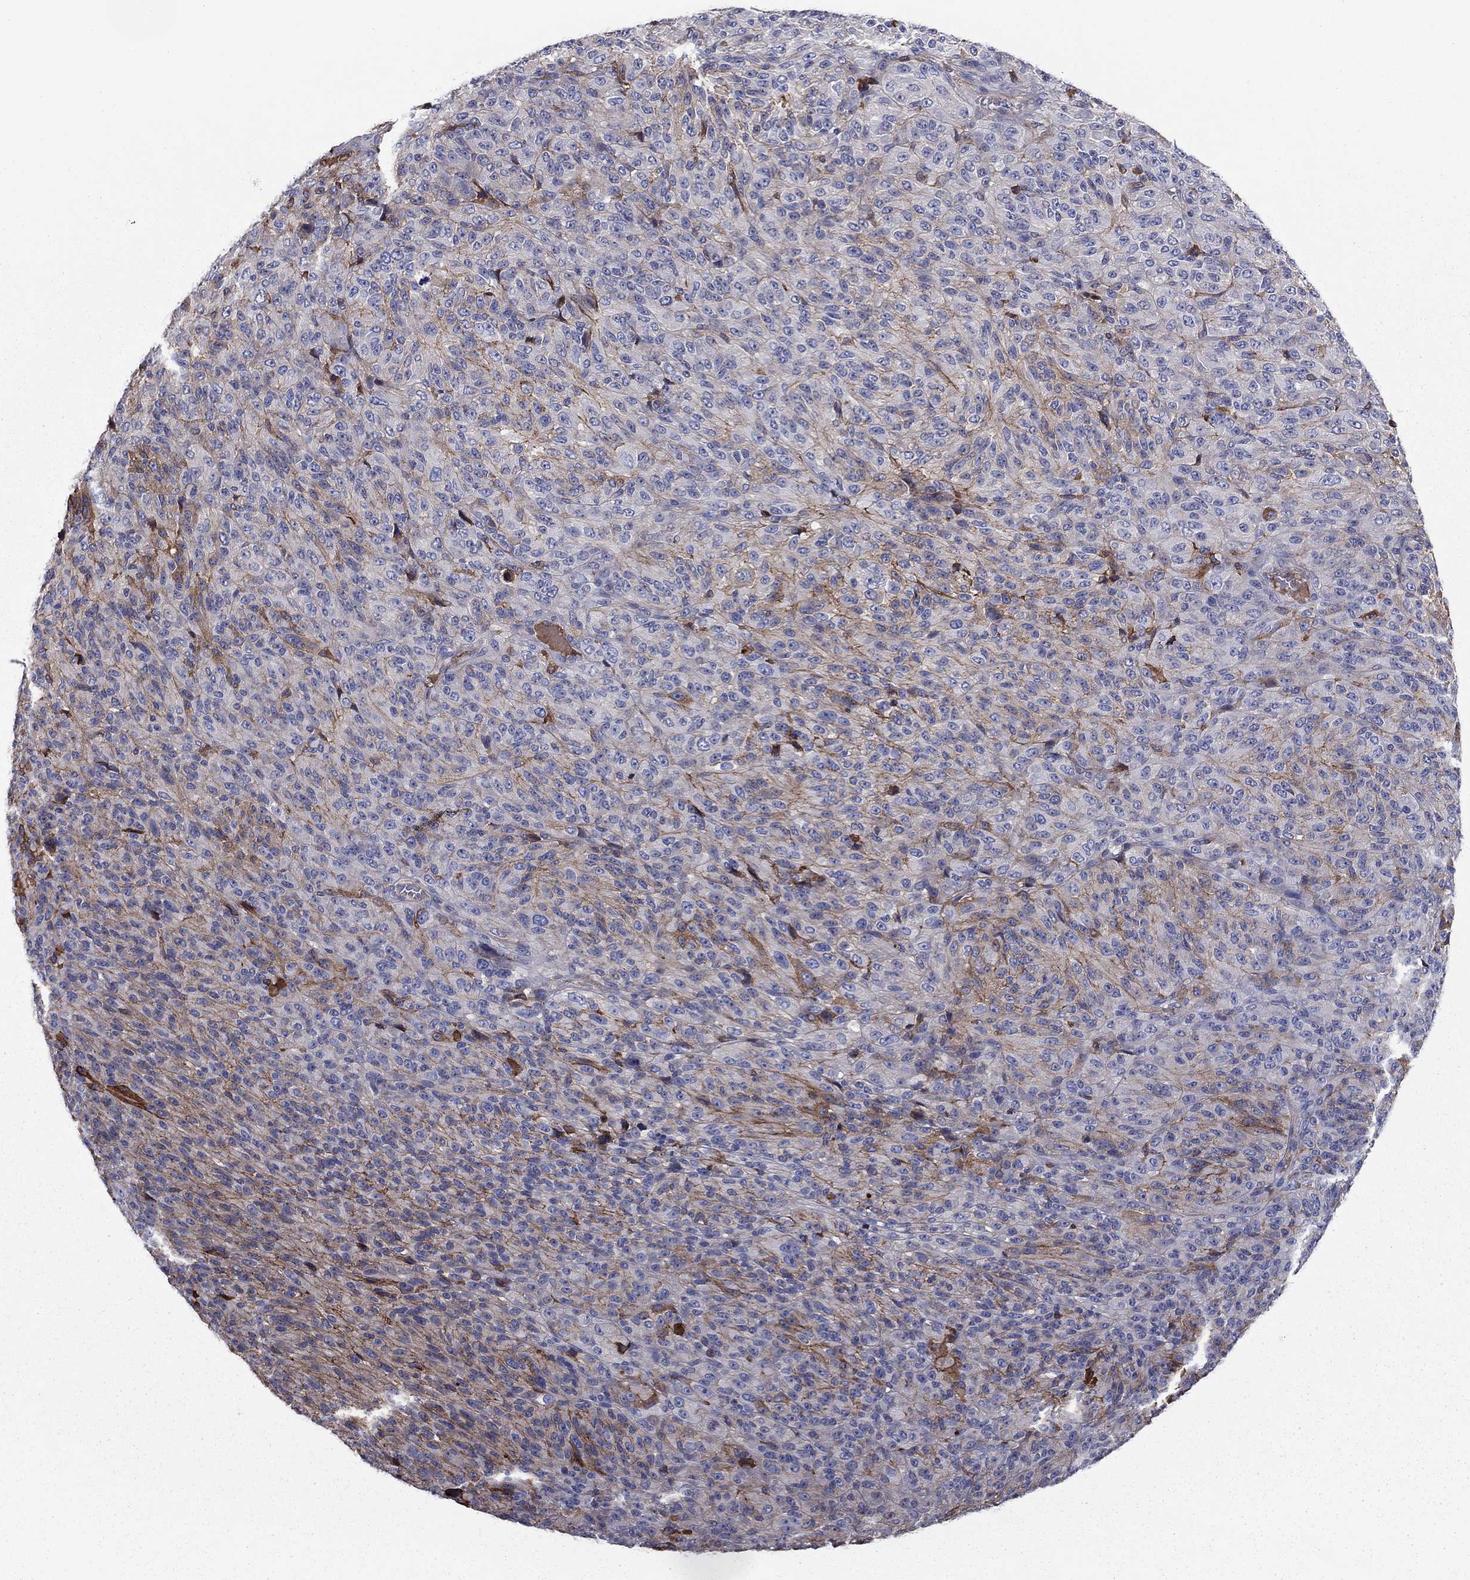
{"staining": {"intensity": "strong", "quantity": "25%-75%", "location": "cytoplasmic/membranous"}, "tissue": "melanoma", "cell_type": "Tumor cells", "image_type": "cancer", "snomed": [{"axis": "morphology", "description": "Malignant melanoma, Metastatic site"}, {"axis": "topography", "description": "Brain"}], "caption": "A brown stain shows strong cytoplasmic/membranous expression of a protein in human melanoma tumor cells. Using DAB (brown) and hematoxylin (blue) stains, captured at high magnification using brightfield microscopy.", "gene": "HPX", "patient": {"sex": "female", "age": 56}}